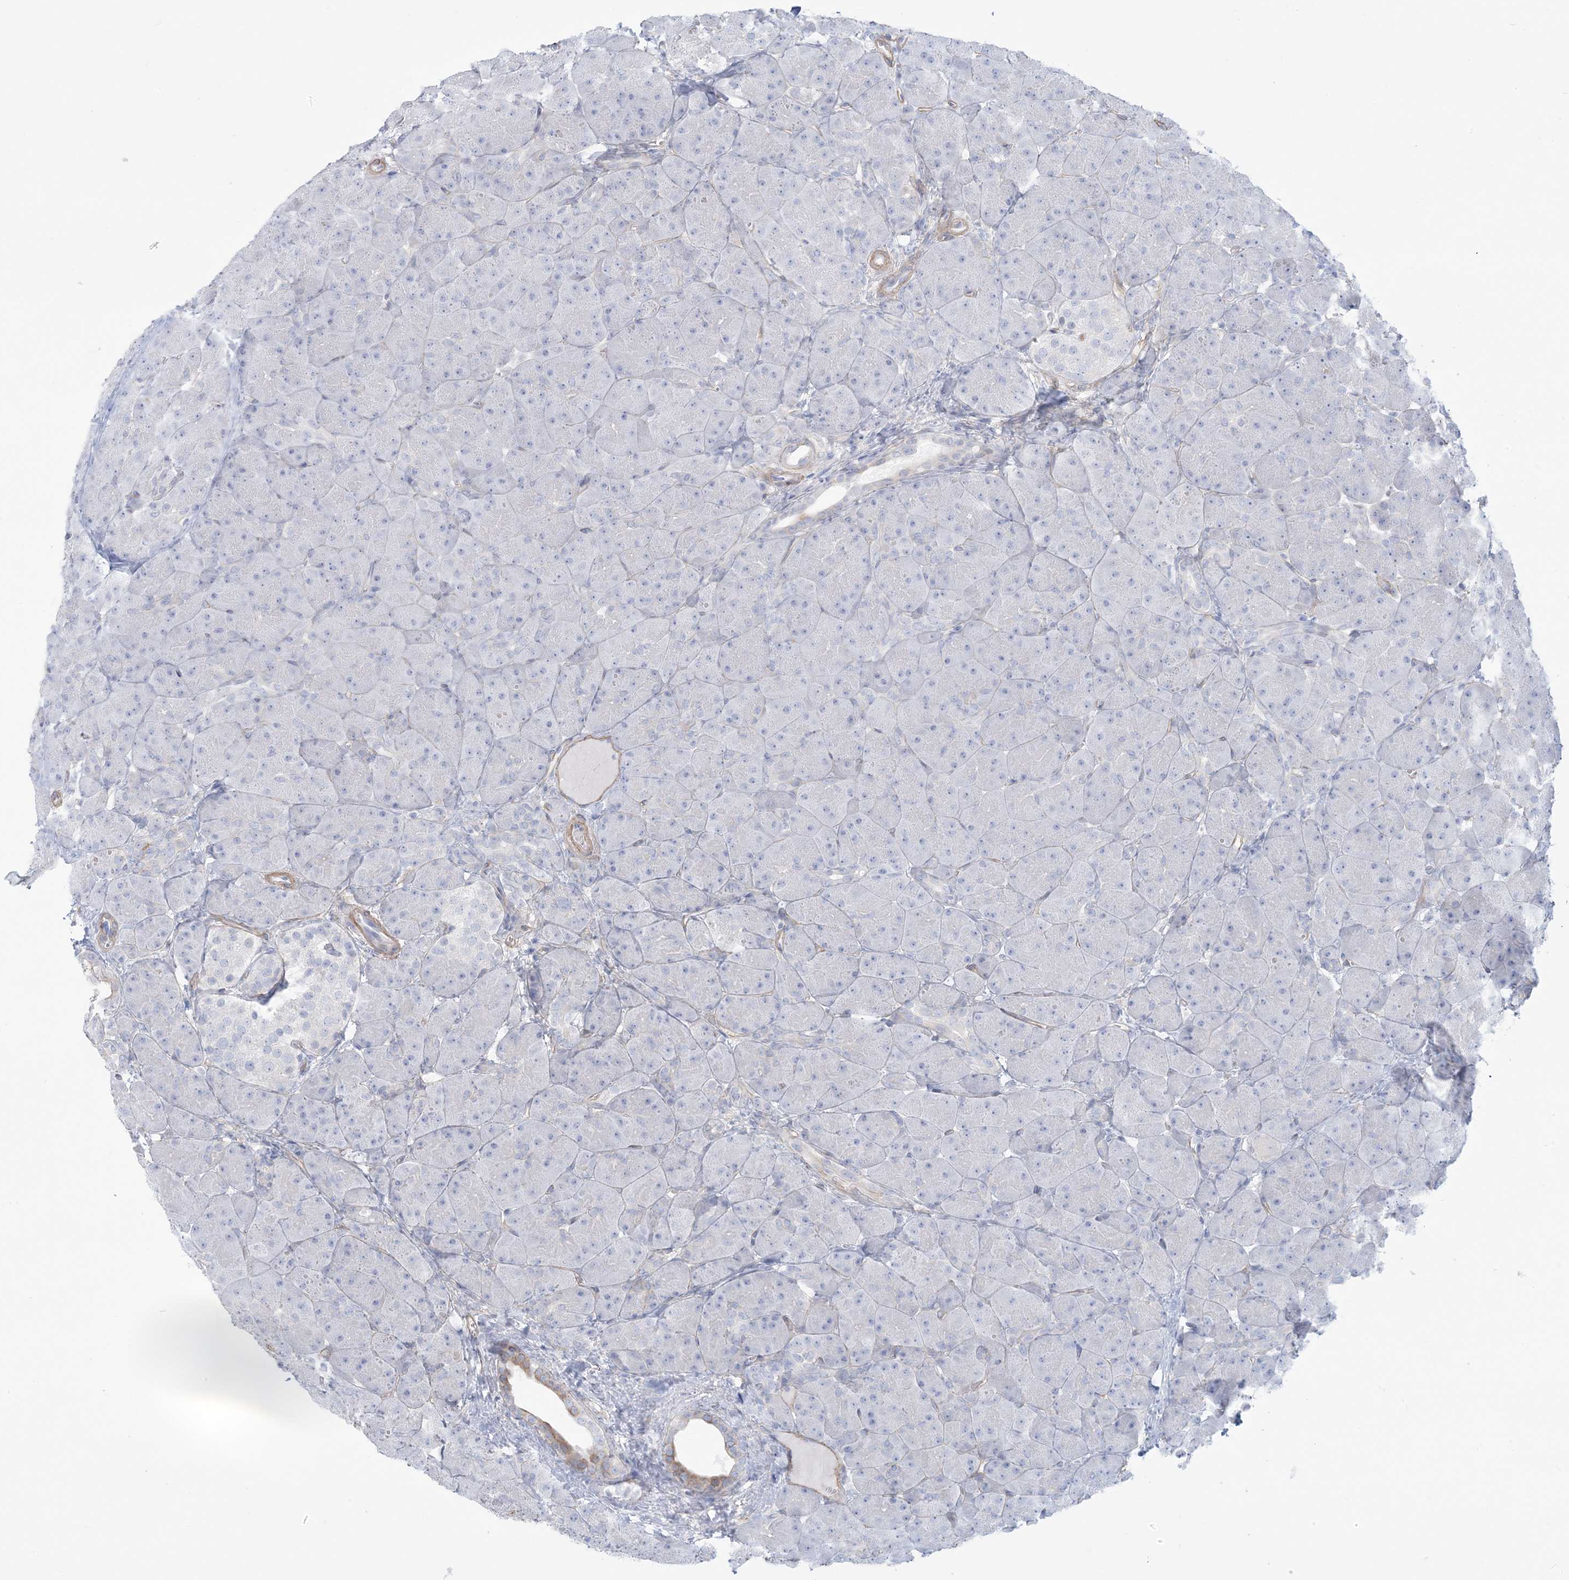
{"staining": {"intensity": "moderate", "quantity": "<25%", "location": "cytoplasmic/membranous"}, "tissue": "pancreas", "cell_type": "Exocrine glandular cells", "image_type": "normal", "snomed": [{"axis": "morphology", "description": "Normal tissue, NOS"}, {"axis": "topography", "description": "Pancreas"}], "caption": "Pancreas stained with a brown dye exhibits moderate cytoplasmic/membranous positive expression in approximately <25% of exocrine glandular cells.", "gene": "AGXT", "patient": {"sex": "male", "age": 66}}